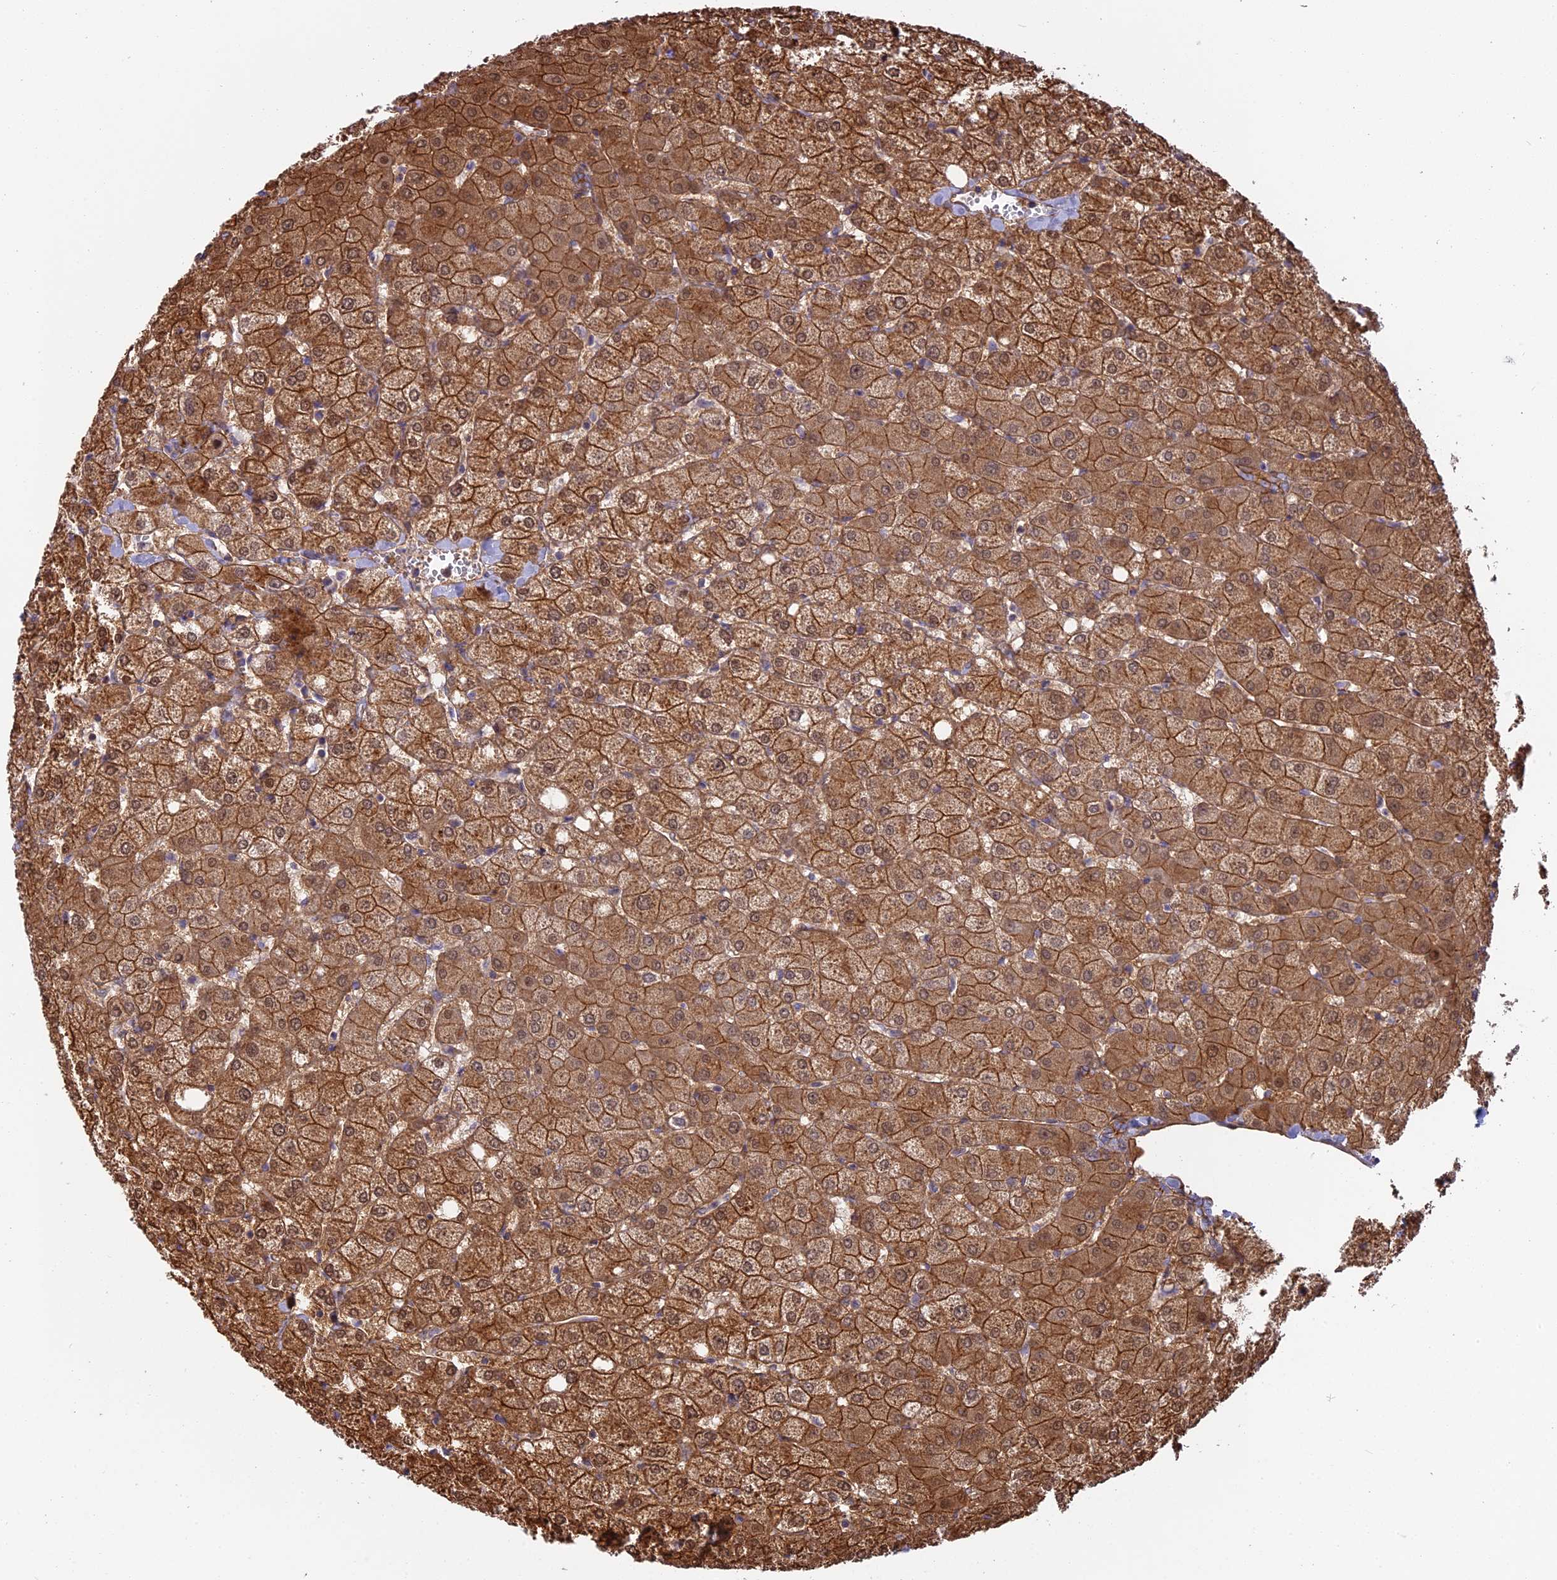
{"staining": {"intensity": "moderate", "quantity": ">75%", "location": "cytoplasmic/membranous"}, "tissue": "liver", "cell_type": "Cholangiocytes", "image_type": "normal", "snomed": [{"axis": "morphology", "description": "Normal tissue, NOS"}, {"axis": "topography", "description": "Liver"}], "caption": "Protein staining shows moderate cytoplasmic/membranous positivity in approximately >75% of cholangiocytes in benign liver.", "gene": "CNBD2", "patient": {"sex": "female", "age": 54}}